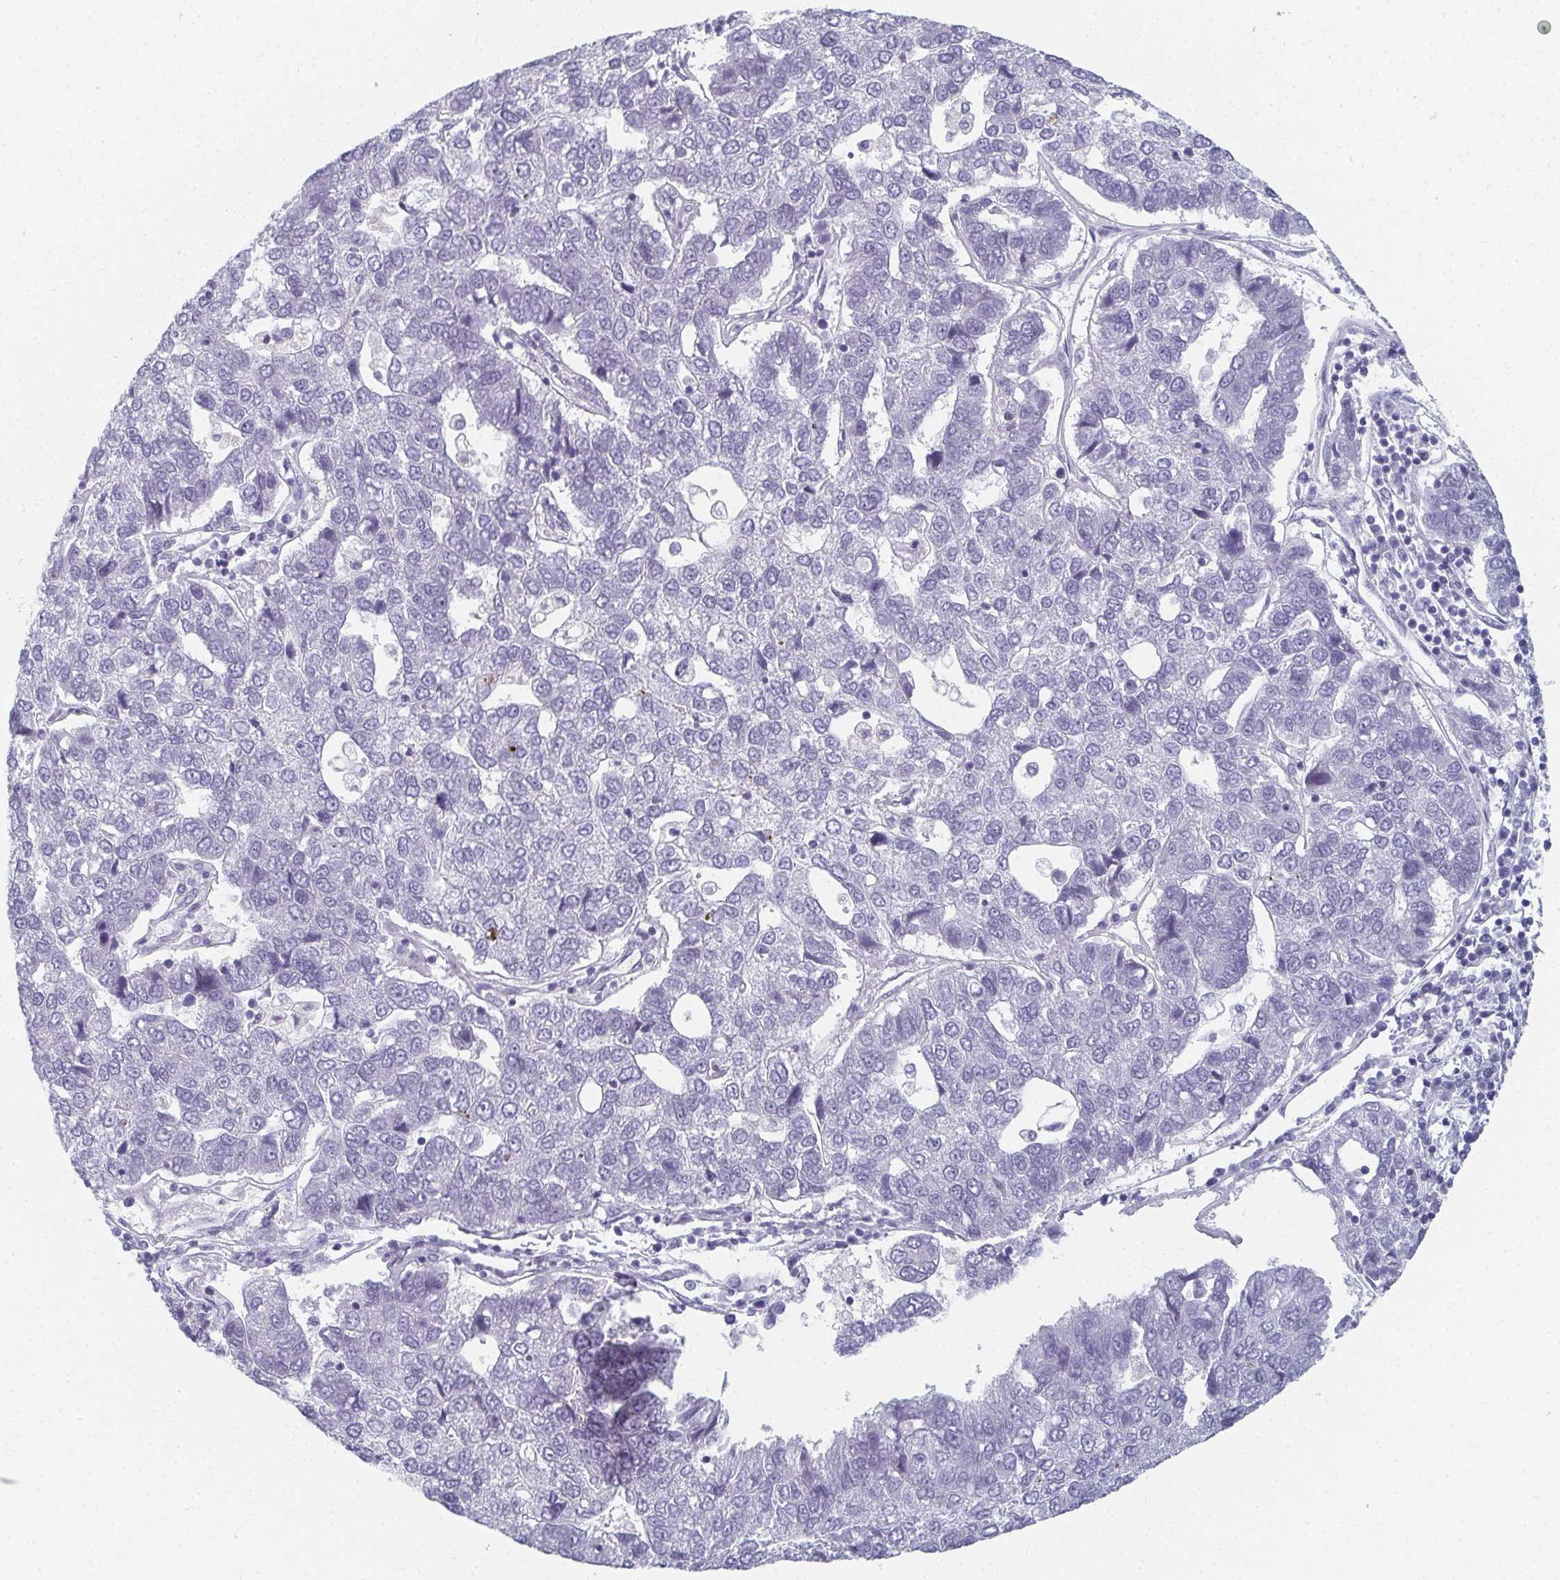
{"staining": {"intensity": "negative", "quantity": "none", "location": "none"}, "tissue": "pancreatic cancer", "cell_type": "Tumor cells", "image_type": "cancer", "snomed": [{"axis": "morphology", "description": "Adenocarcinoma, NOS"}, {"axis": "topography", "description": "Pancreas"}], "caption": "A high-resolution micrograph shows IHC staining of pancreatic cancer (adenocarcinoma), which reveals no significant positivity in tumor cells.", "gene": "CAMKV", "patient": {"sex": "female", "age": 61}}